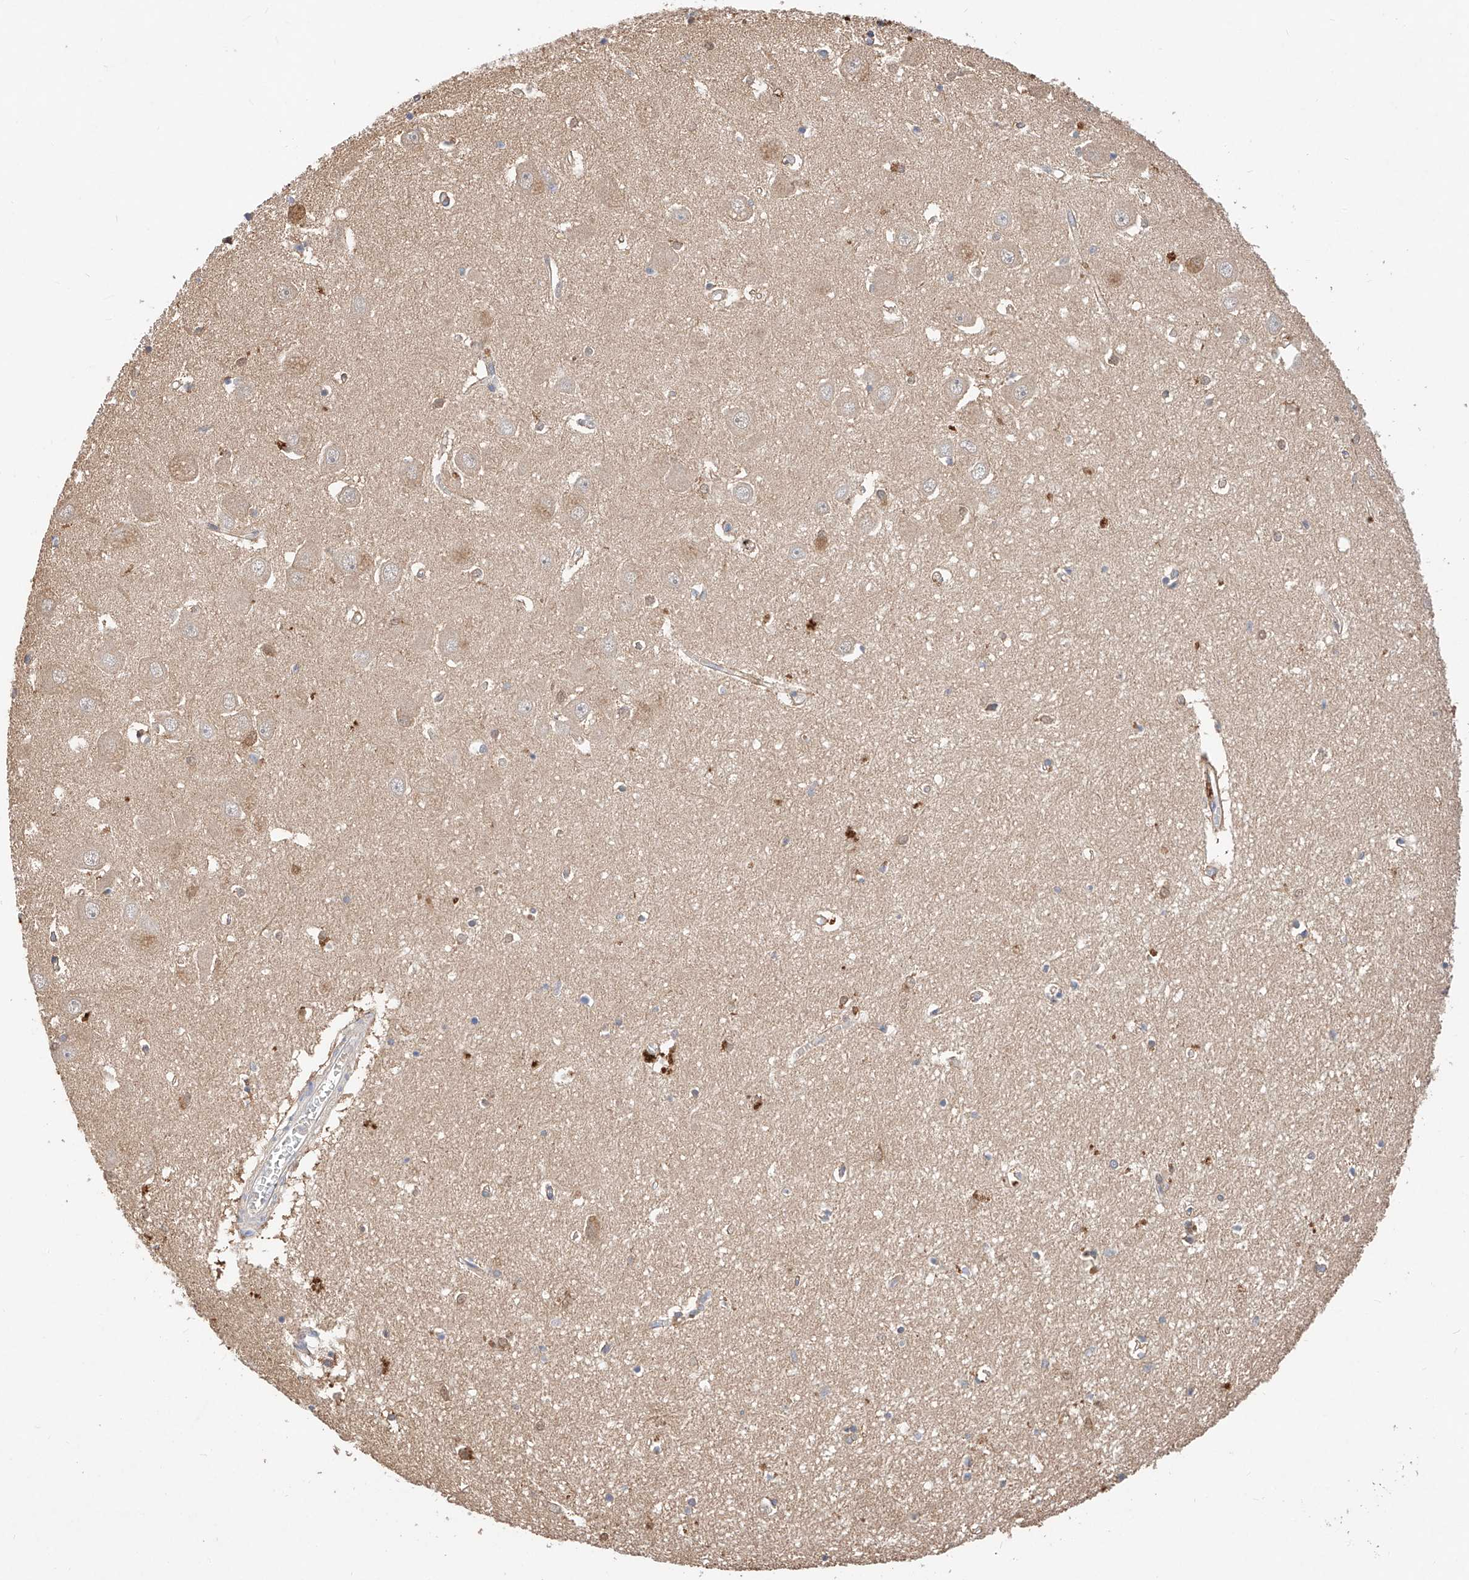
{"staining": {"intensity": "weak", "quantity": "<25%", "location": "cytoplasmic/membranous,nuclear"}, "tissue": "hippocampus", "cell_type": "Glial cells", "image_type": "normal", "snomed": [{"axis": "morphology", "description": "Normal tissue, NOS"}, {"axis": "topography", "description": "Hippocampus"}], "caption": "DAB (3,3'-diaminobenzidine) immunohistochemical staining of unremarkable human hippocampus demonstrates no significant positivity in glial cells. (Immunohistochemistry, brightfield microscopy, high magnification).", "gene": "ZSCAN4", "patient": {"sex": "female", "age": 64}}